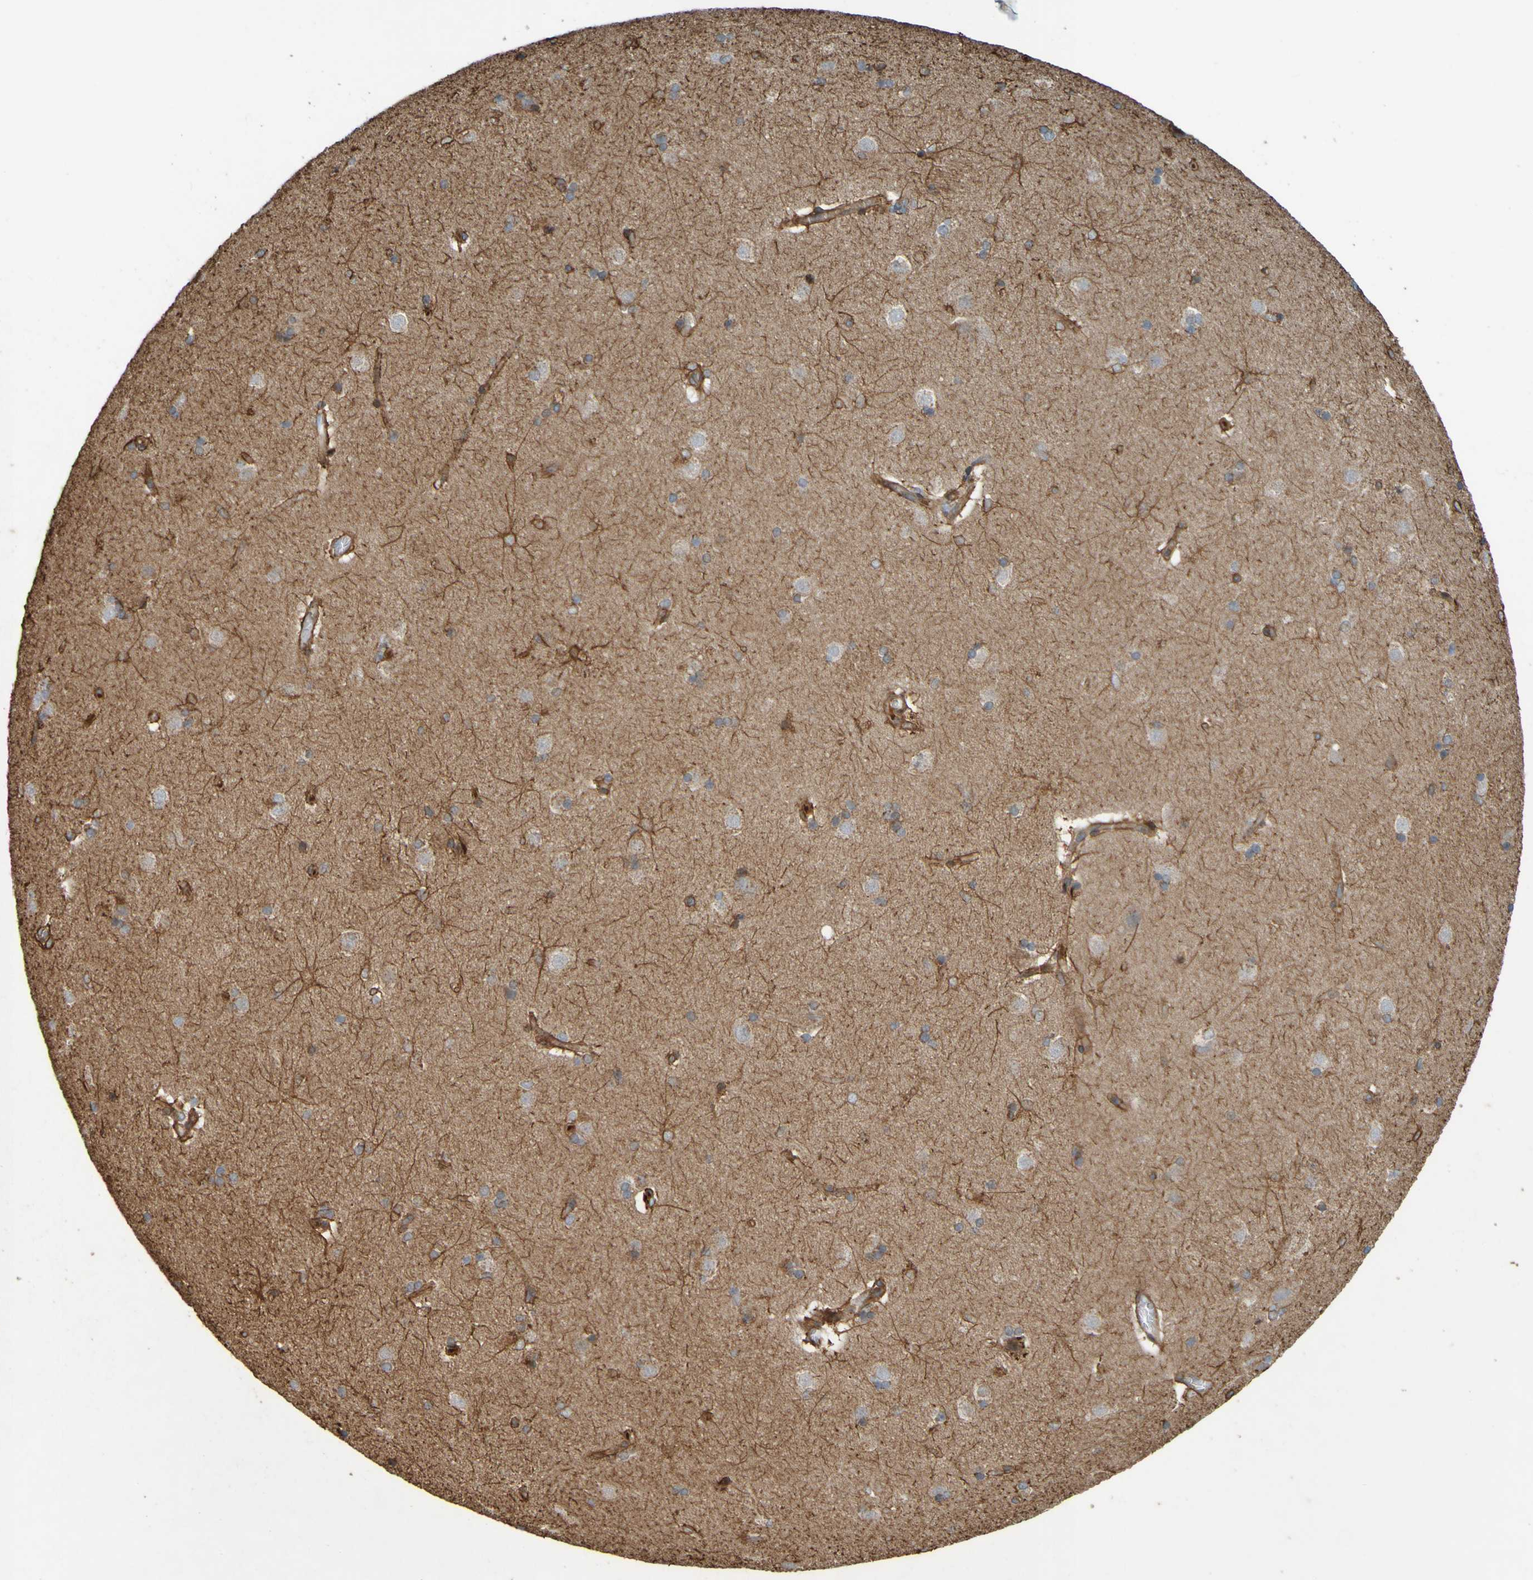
{"staining": {"intensity": "negative", "quantity": "none", "location": "none"}, "tissue": "caudate", "cell_type": "Glial cells", "image_type": "normal", "snomed": [{"axis": "morphology", "description": "Normal tissue, NOS"}, {"axis": "topography", "description": "Lateral ventricle wall"}], "caption": "Immunohistochemical staining of unremarkable human caudate demonstrates no significant positivity in glial cells.", "gene": "GUCY1A1", "patient": {"sex": "female", "age": 19}}